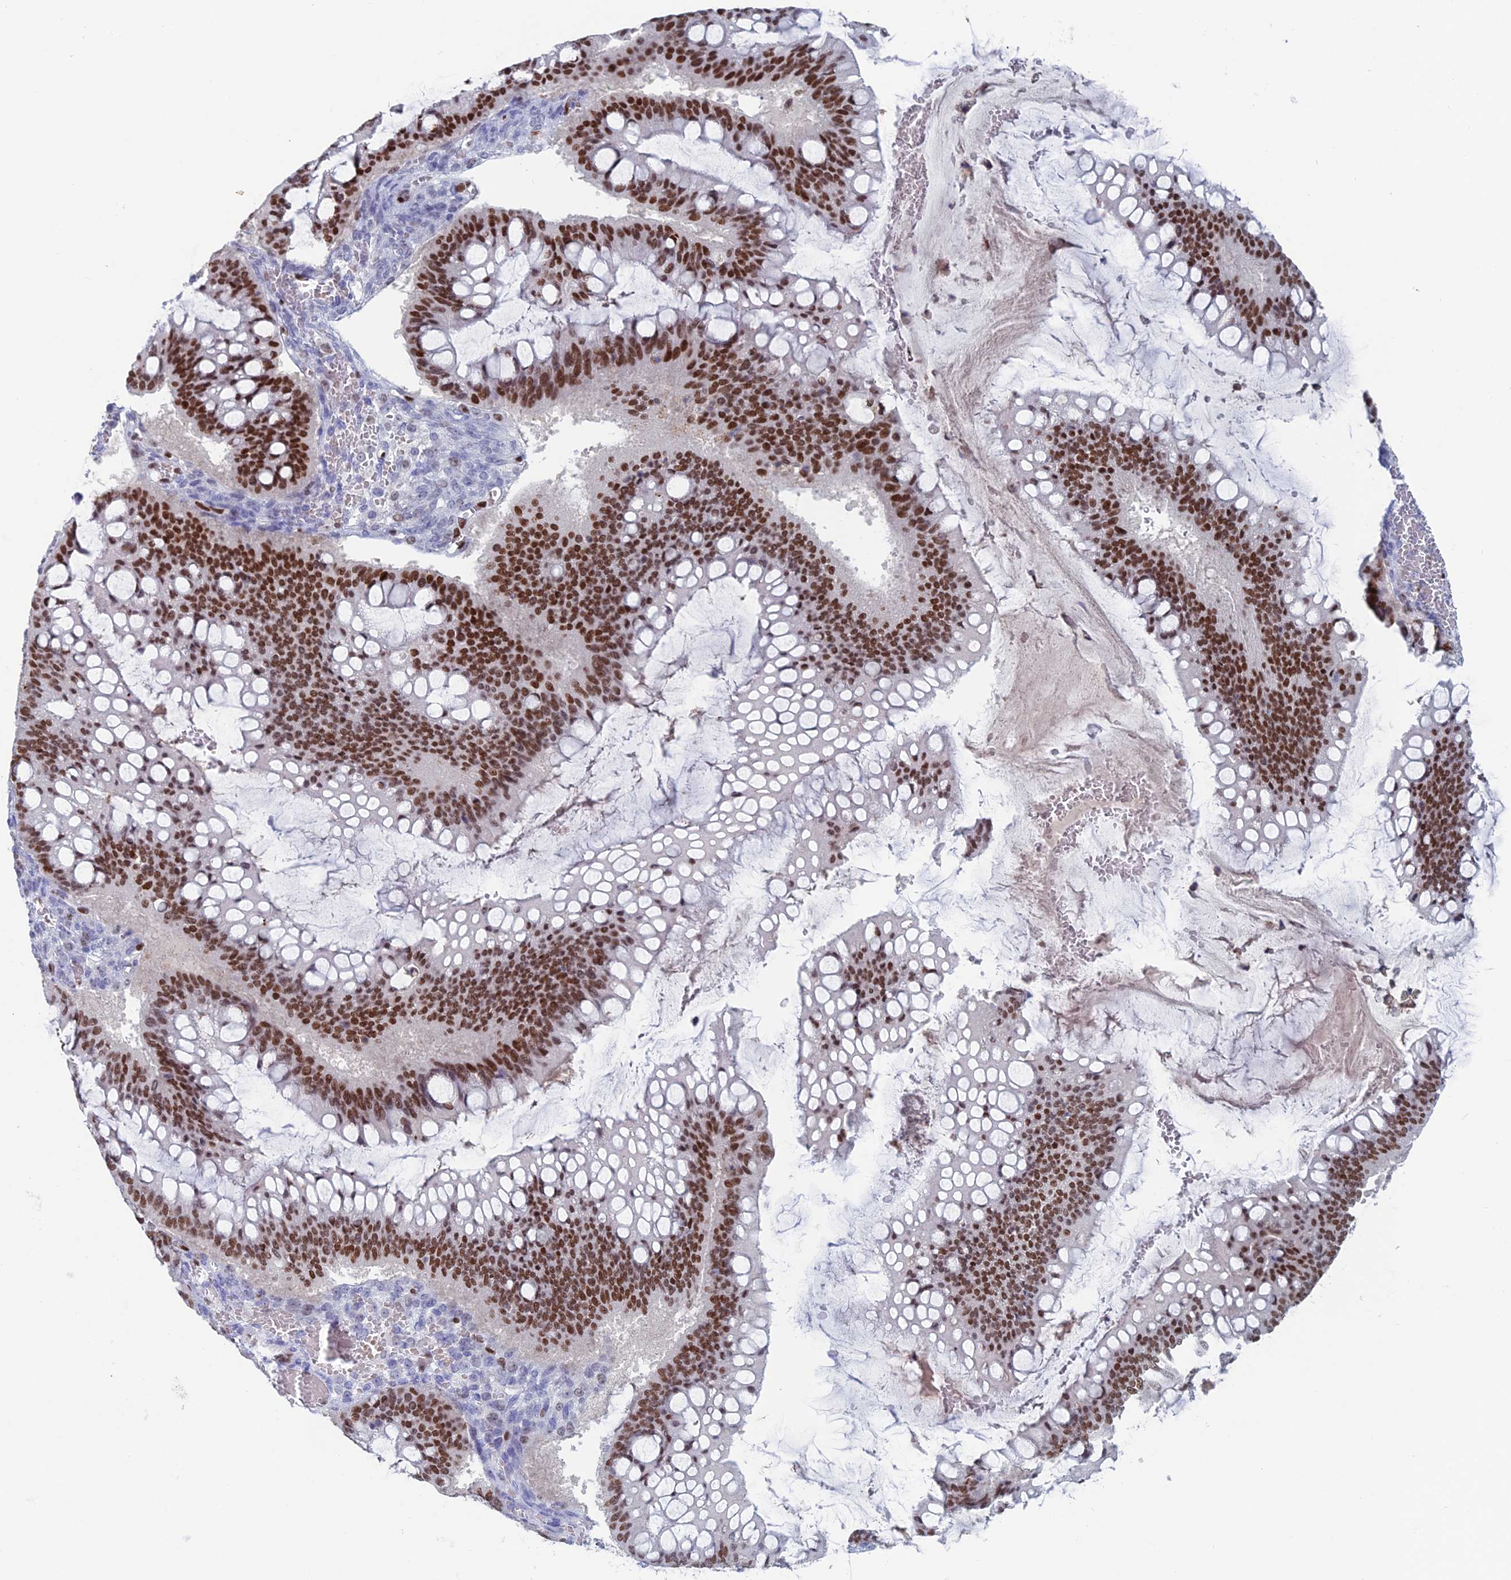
{"staining": {"intensity": "strong", "quantity": ">75%", "location": "nuclear"}, "tissue": "ovarian cancer", "cell_type": "Tumor cells", "image_type": "cancer", "snomed": [{"axis": "morphology", "description": "Cystadenocarcinoma, mucinous, NOS"}, {"axis": "topography", "description": "Ovary"}], "caption": "Protein expression analysis of human ovarian cancer (mucinous cystadenocarcinoma) reveals strong nuclear expression in about >75% of tumor cells.", "gene": "NOL4L", "patient": {"sex": "female", "age": 73}}